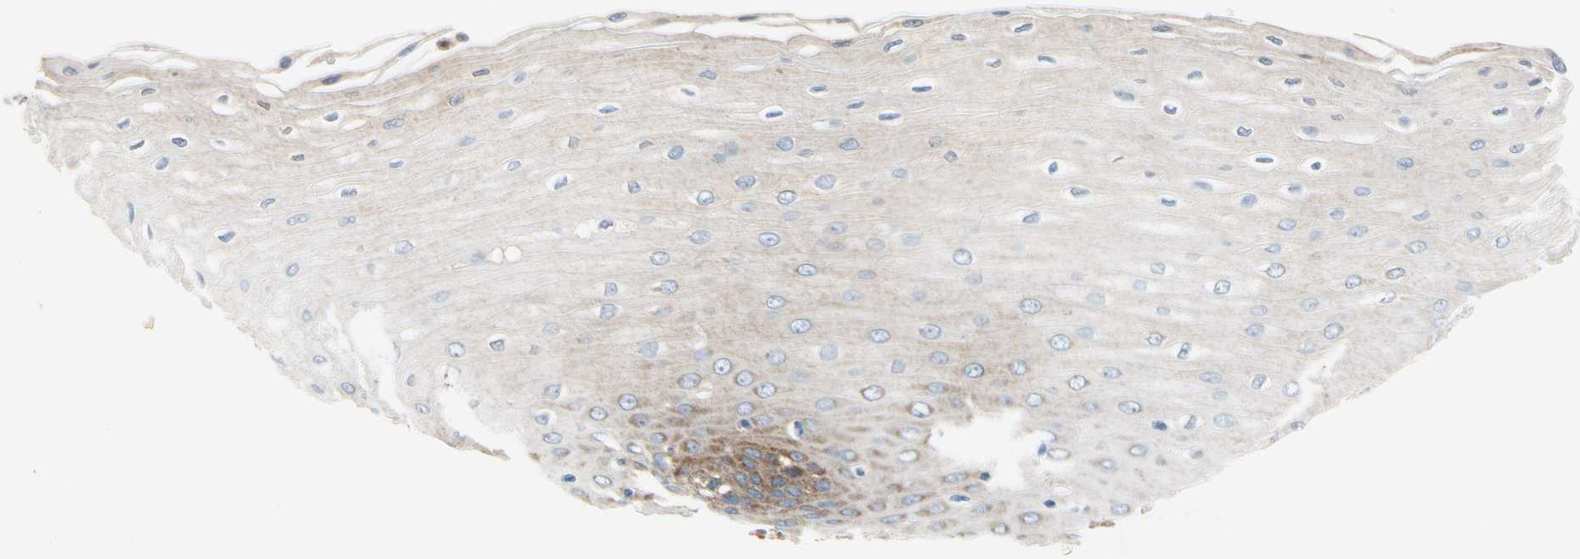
{"staining": {"intensity": "weak", "quantity": "<25%", "location": "cytoplasmic/membranous"}, "tissue": "esophagus", "cell_type": "Squamous epithelial cells", "image_type": "normal", "snomed": [{"axis": "morphology", "description": "Normal tissue, NOS"}, {"axis": "morphology", "description": "Squamous cell carcinoma, NOS"}, {"axis": "topography", "description": "Esophagus"}], "caption": "The micrograph reveals no significant positivity in squamous epithelial cells of esophagus.", "gene": "GPHN", "patient": {"sex": "male", "age": 65}}